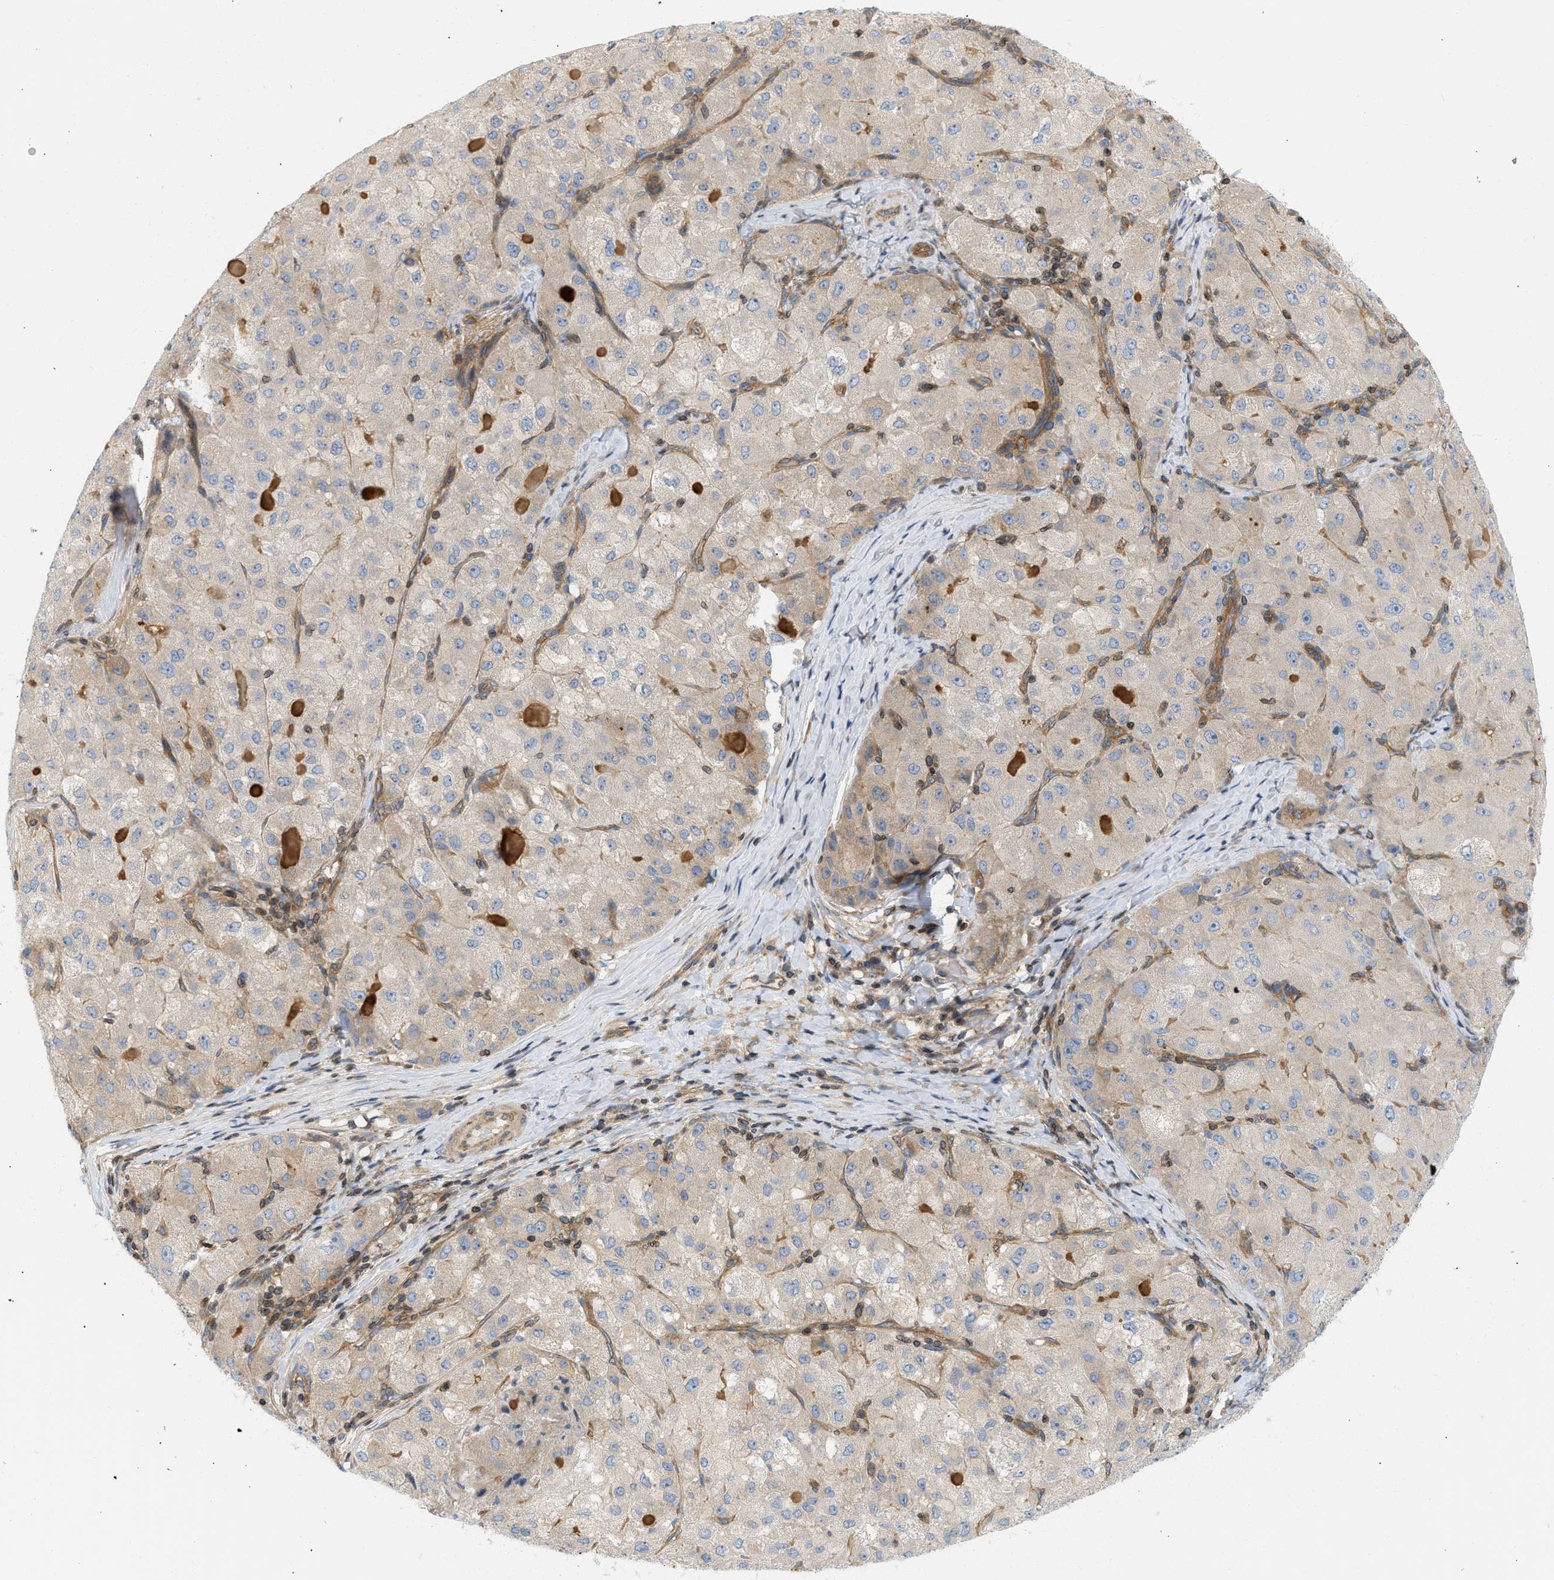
{"staining": {"intensity": "weak", "quantity": "25%-75%", "location": "cytoplasmic/membranous"}, "tissue": "liver cancer", "cell_type": "Tumor cells", "image_type": "cancer", "snomed": [{"axis": "morphology", "description": "Carcinoma, Hepatocellular, NOS"}, {"axis": "topography", "description": "Liver"}], "caption": "A micrograph of human liver hepatocellular carcinoma stained for a protein displays weak cytoplasmic/membranous brown staining in tumor cells.", "gene": "STRN", "patient": {"sex": "male", "age": 80}}